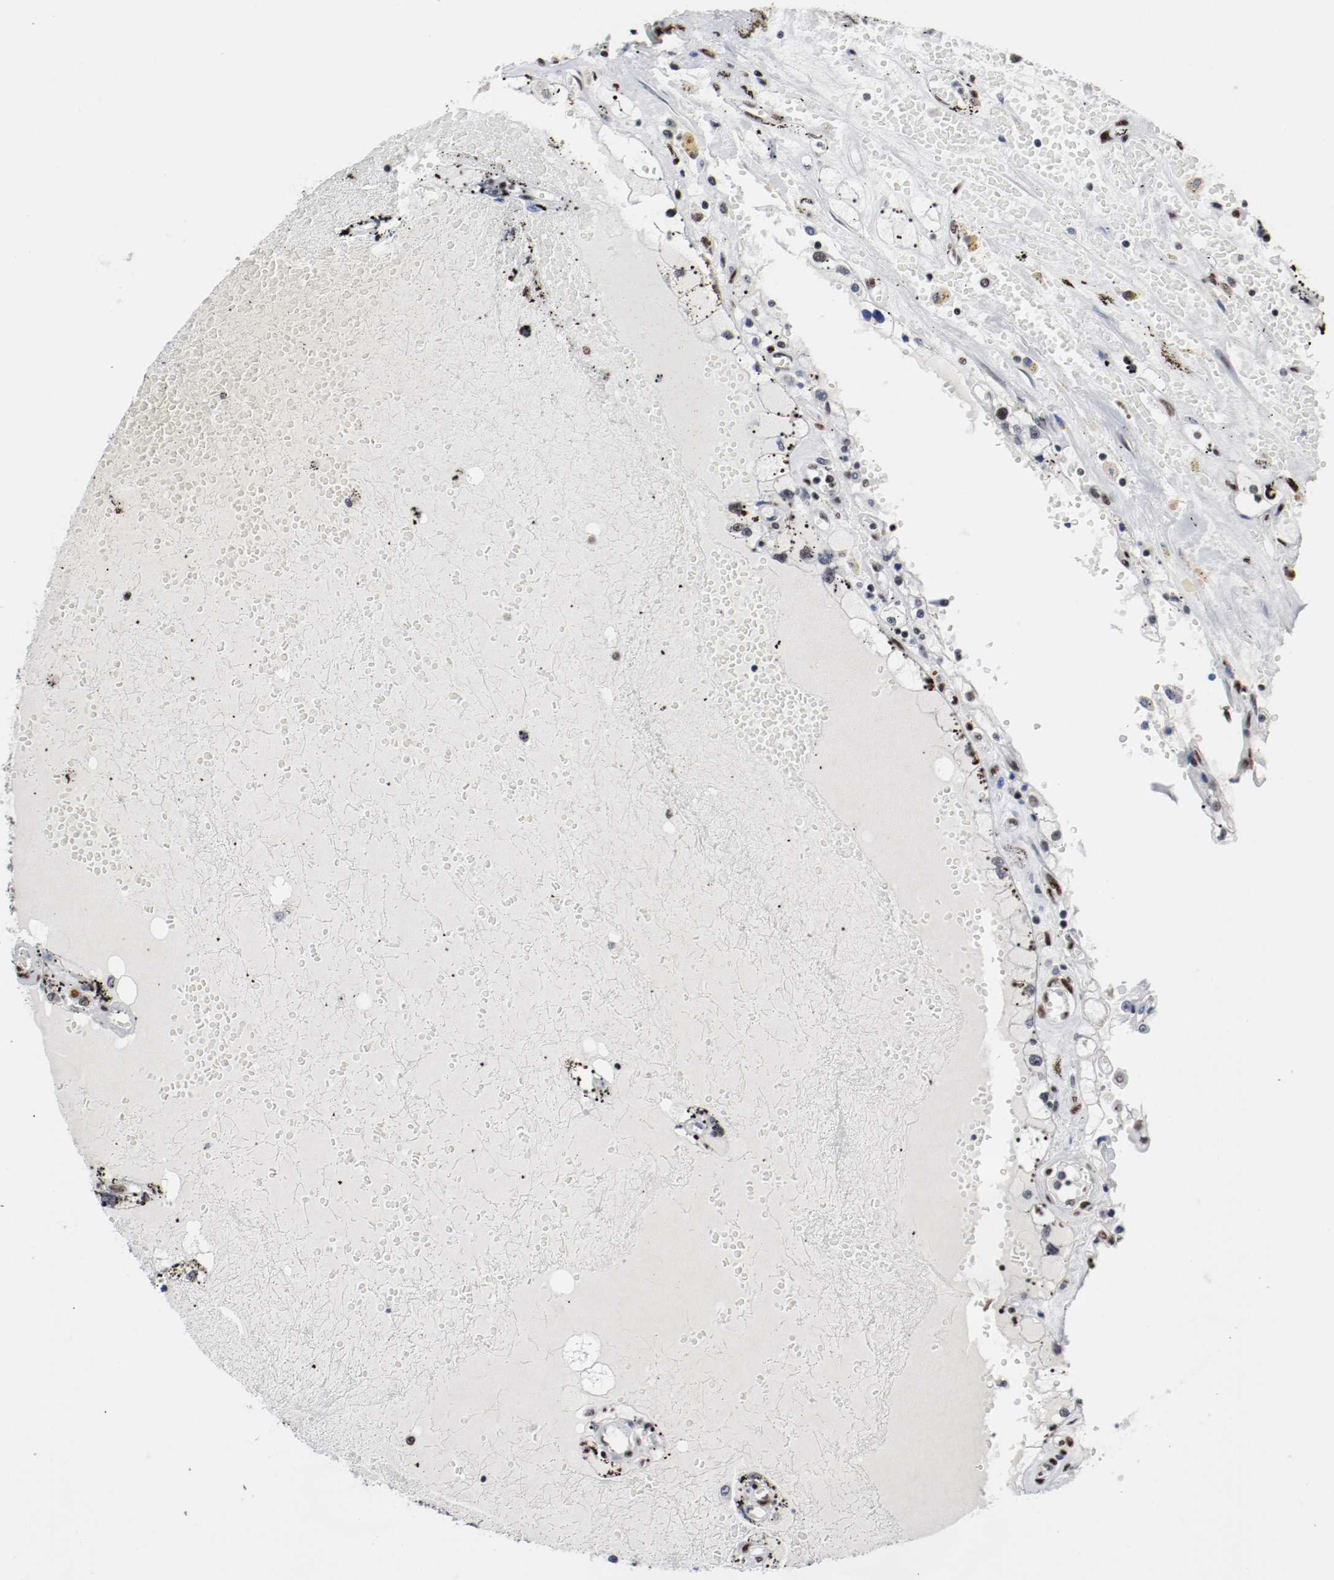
{"staining": {"intensity": "moderate", "quantity": "<25%", "location": "nuclear"}, "tissue": "renal cancer", "cell_type": "Tumor cells", "image_type": "cancer", "snomed": [{"axis": "morphology", "description": "Adenocarcinoma, NOS"}, {"axis": "topography", "description": "Kidney"}], "caption": "DAB immunohistochemical staining of adenocarcinoma (renal) displays moderate nuclear protein expression in about <25% of tumor cells.", "gene": "MEF2D", "patient": {"sex": "male", "age": 56}}